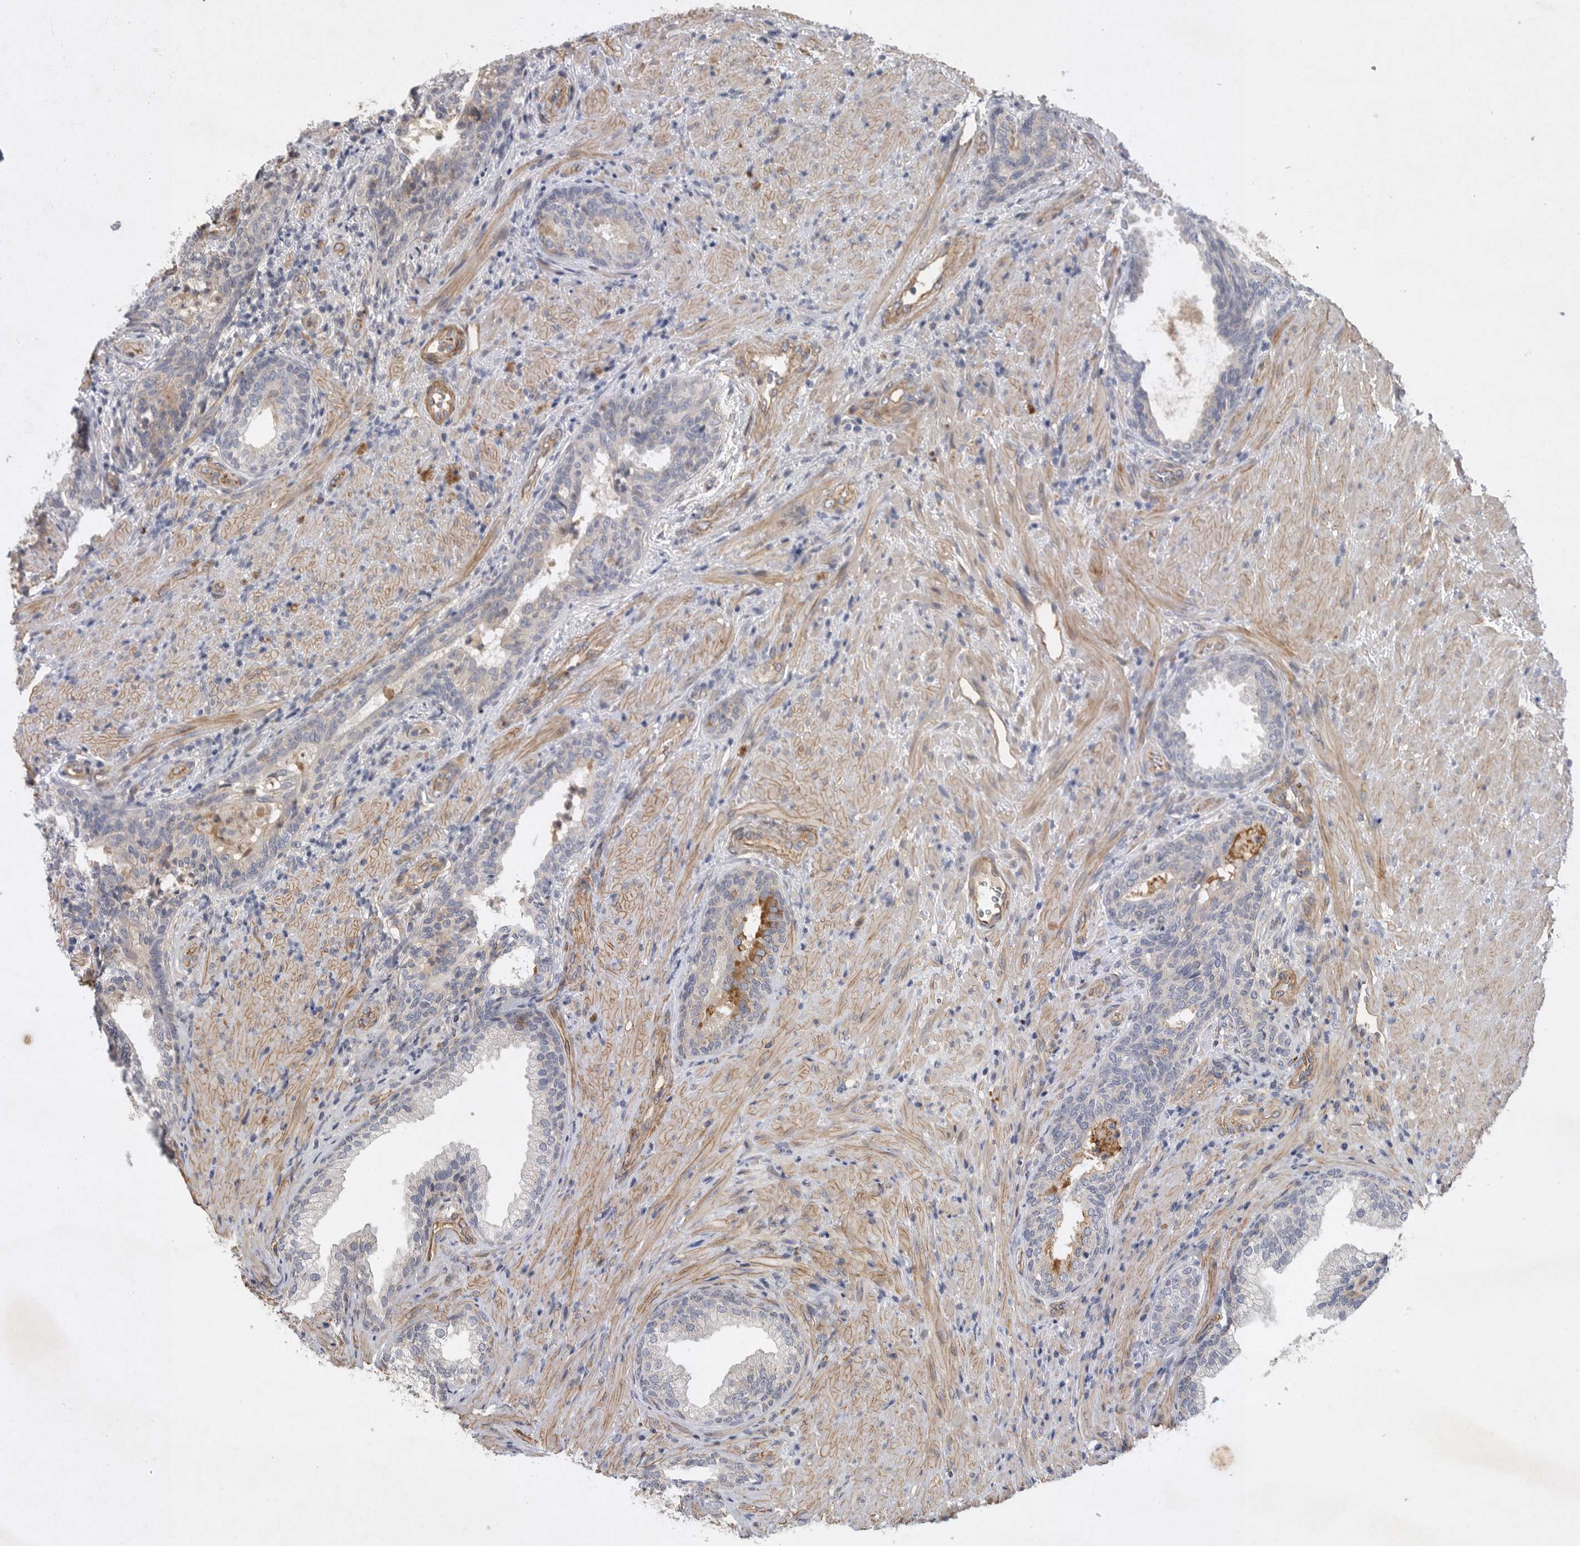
{"staining": {"intensity": "negative", "quantity": "none", "location": "none"}, "tissue": "prostate", "cell_type": "Glandular cells", "image_type": "normal", "snomed": [{"axis": "morphology", "description": "Normal tissue, NOS"}, {"axis": "topography", "description": "Prostate"}], "caption": "High magnification brightfield microscopy of unremarkable prostate stained with DAB (brown) and counterstained with hematoxylin (blue): glandular cells show no significant expression.", "gene": "ANKFY1", "patient": {"sex": "male", "age": 76}}